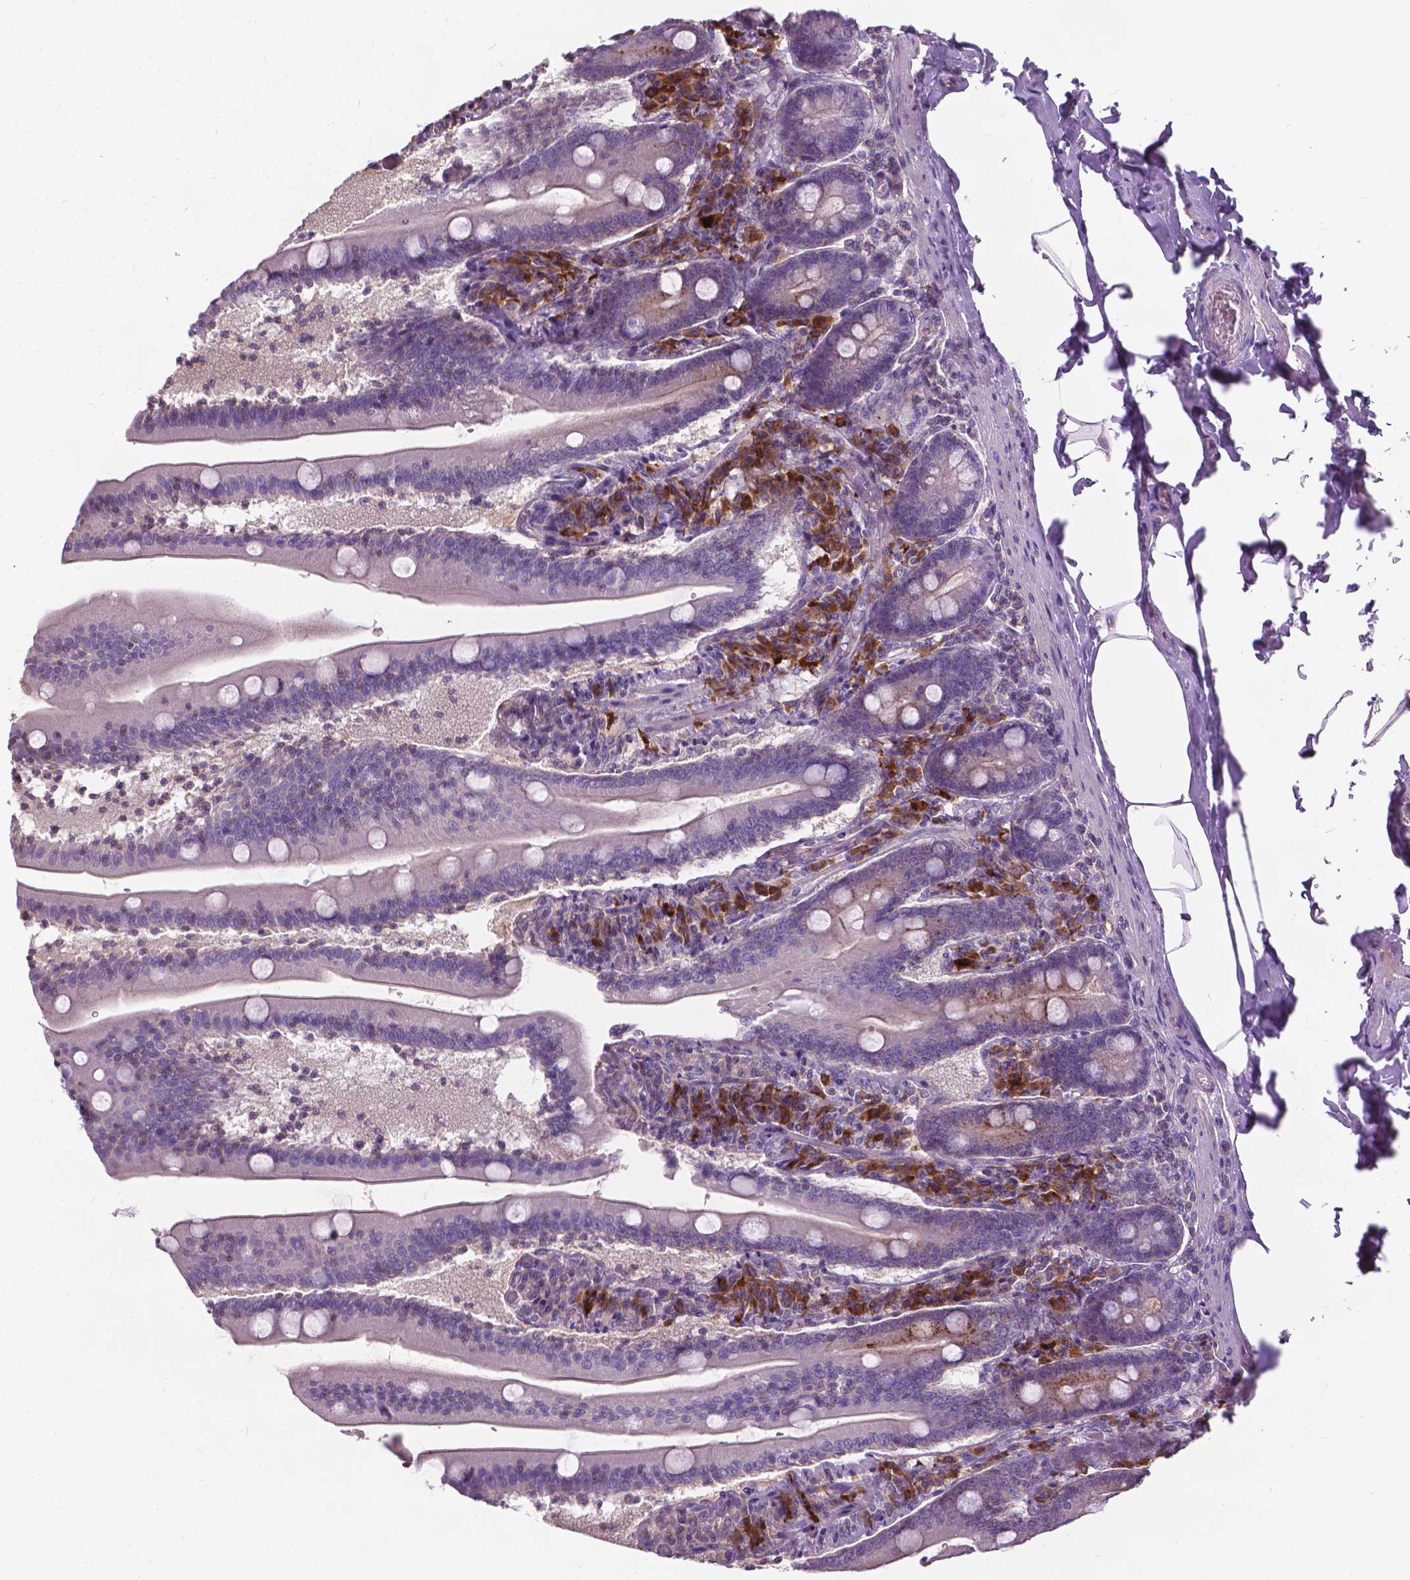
{"staining": {"intensity": "negative", "quantity": "none", "location": "none"}, "tissue": "small intestine", "cell_type": "Glandular cells", "image_type": "normal", "snomed": [{"axis": "morphology", "description": "Normal tissue, NOS"}, {"axis": "topography", "description": "Small intestine"}], "caption": "Image shows no significant protein expression in glandular cells of normal small intestine. The staining was performed using DAB (3,3'-diaminobenzidine) to visualize the protein expression in brown, while the nuclei were stained in blue with hematoxylin (Magnification: 20x).", "gene": "JAK3", "patient": {"sex": "male", "age": 37}}